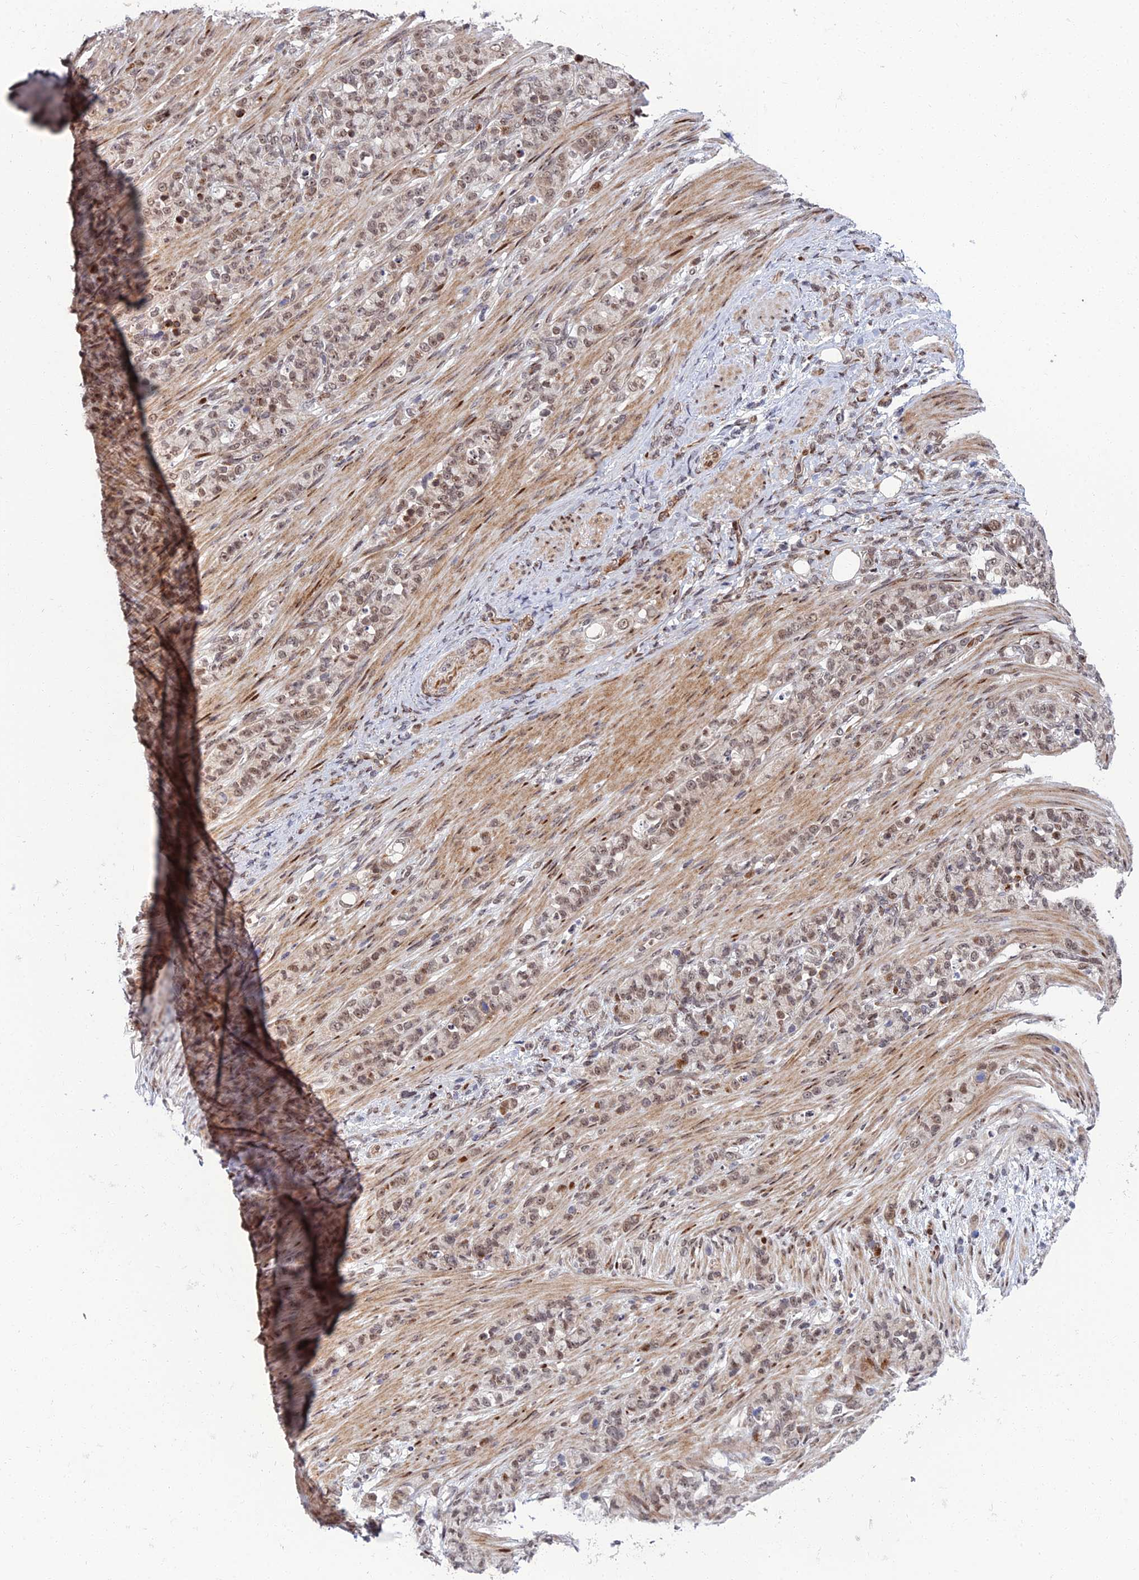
{"staining": {"intensity": "weak", "quantity": ">75%", "location": "nuclear"}, "tissue": "stomach cancer", "cell_type": "Tumor cells", "image_type": "cancer", "snomed": [{"axis": "morphology", "description": "Adenocarcinoma, NOS"}, {"axis": "topography", "description": "Stomach"}], "caption": "Immunohistochemical staining of adenocarcinoma (stomach) demonstrates weak nuclear protein positivity in about >75% of tumor cells. The staining is performed using DAB (3,3'-diaminobenzidine) brown chromogen to label protein expression. The nuclei are counter-stained blue using hematoxylin.", "gene": "ZNF668", "patient": {"sex": "female", "age": 79}}